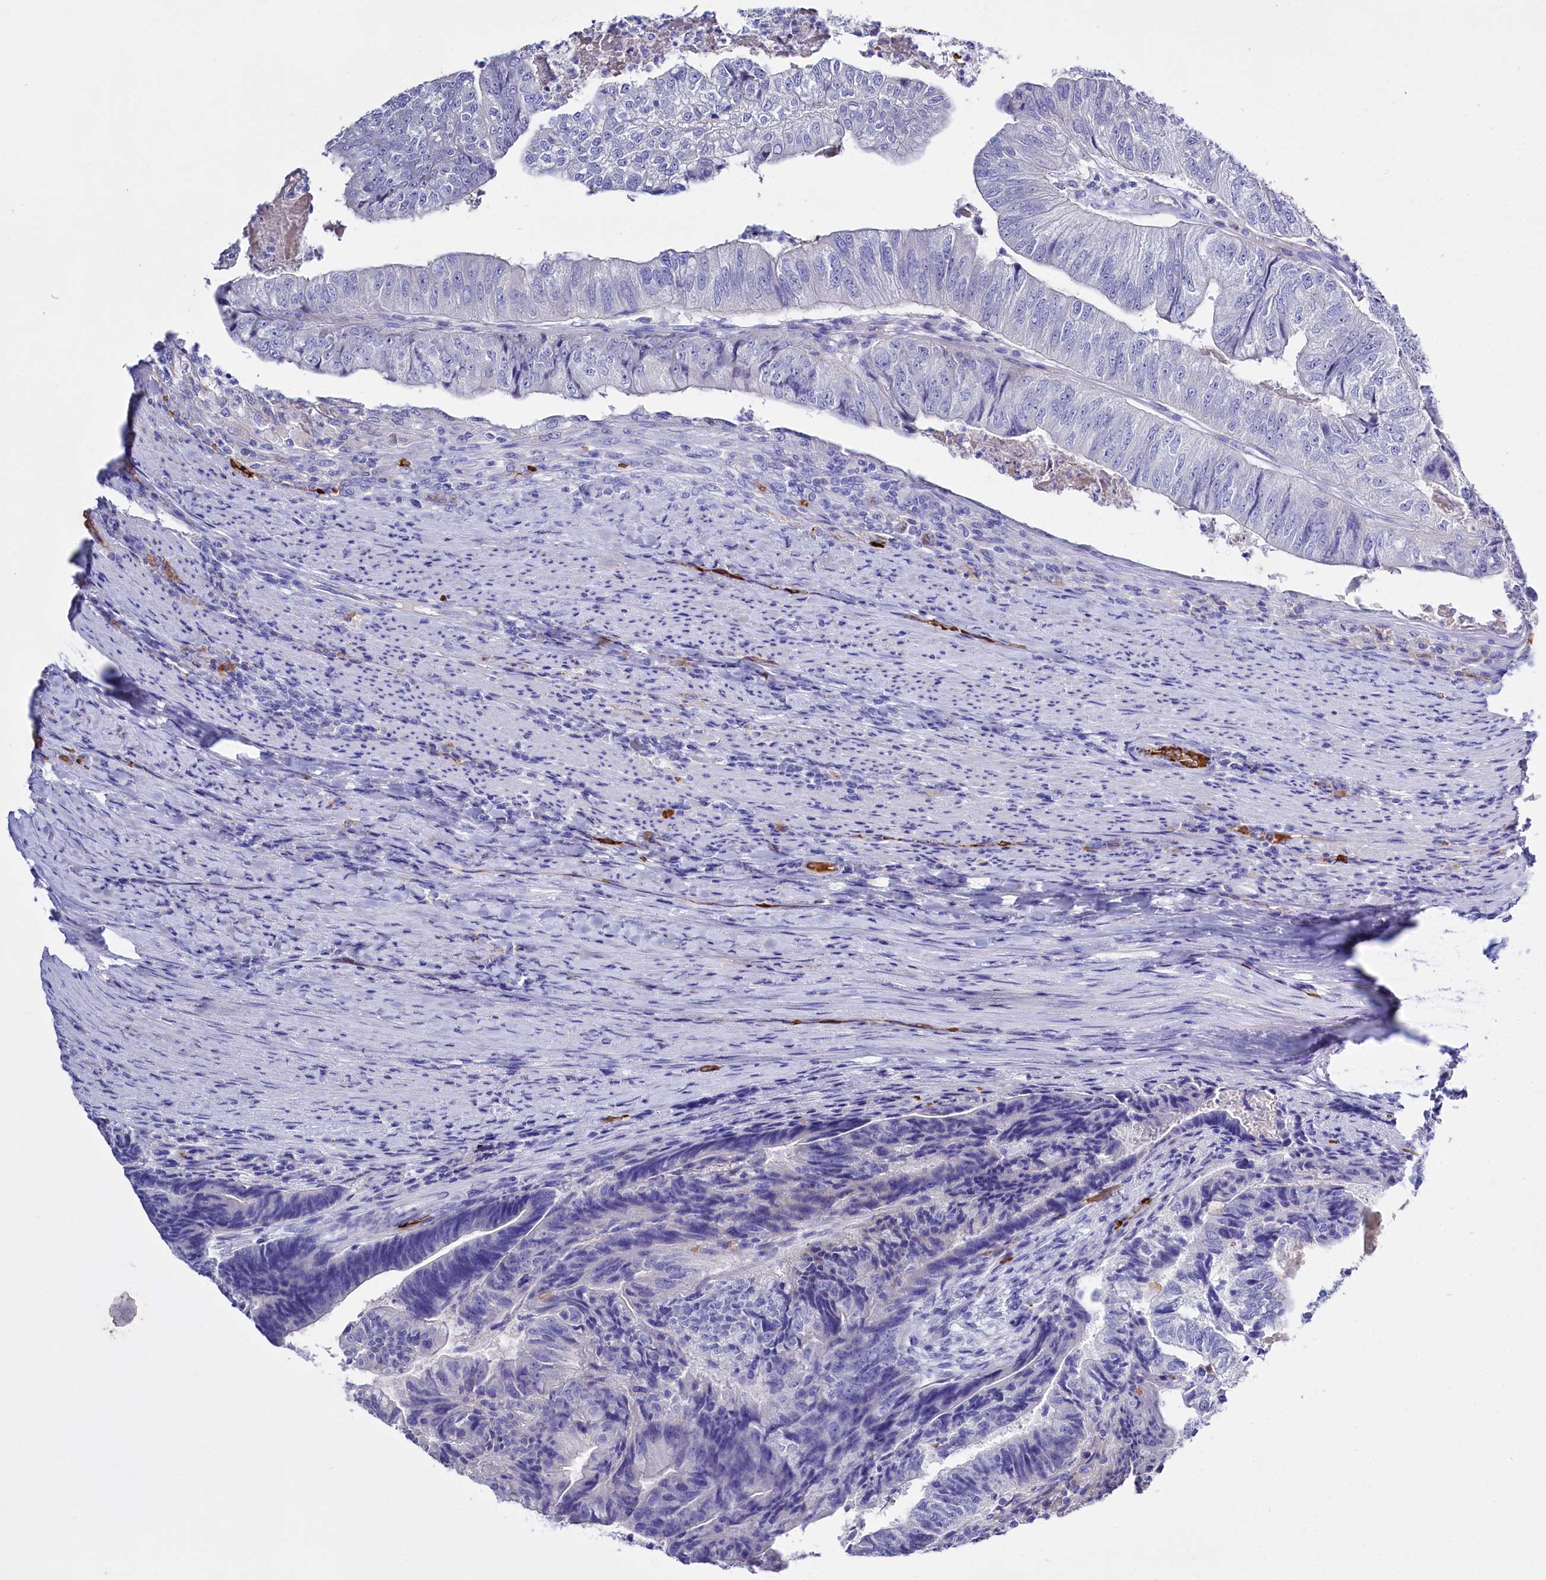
{"staining": {"intensity": "weak", "quantity": "<25%", "location": "cytoplasmic/membranous"}, "tissue": "colorectal cancer", "cell_type": "Tumor cells", "image_type": "cancer", "snomed": [{"axis": "morphology", "description": "Adenocarcinoma, NOS"}, {"axis": "topography", "description": "Colon"}], "caption": "Immunohistochemistry (IHC) of colorectal cancer shows no staining in tumor cells.", "gene": "RPUSD3", "patient": {"sex": "female", "age": 67}}